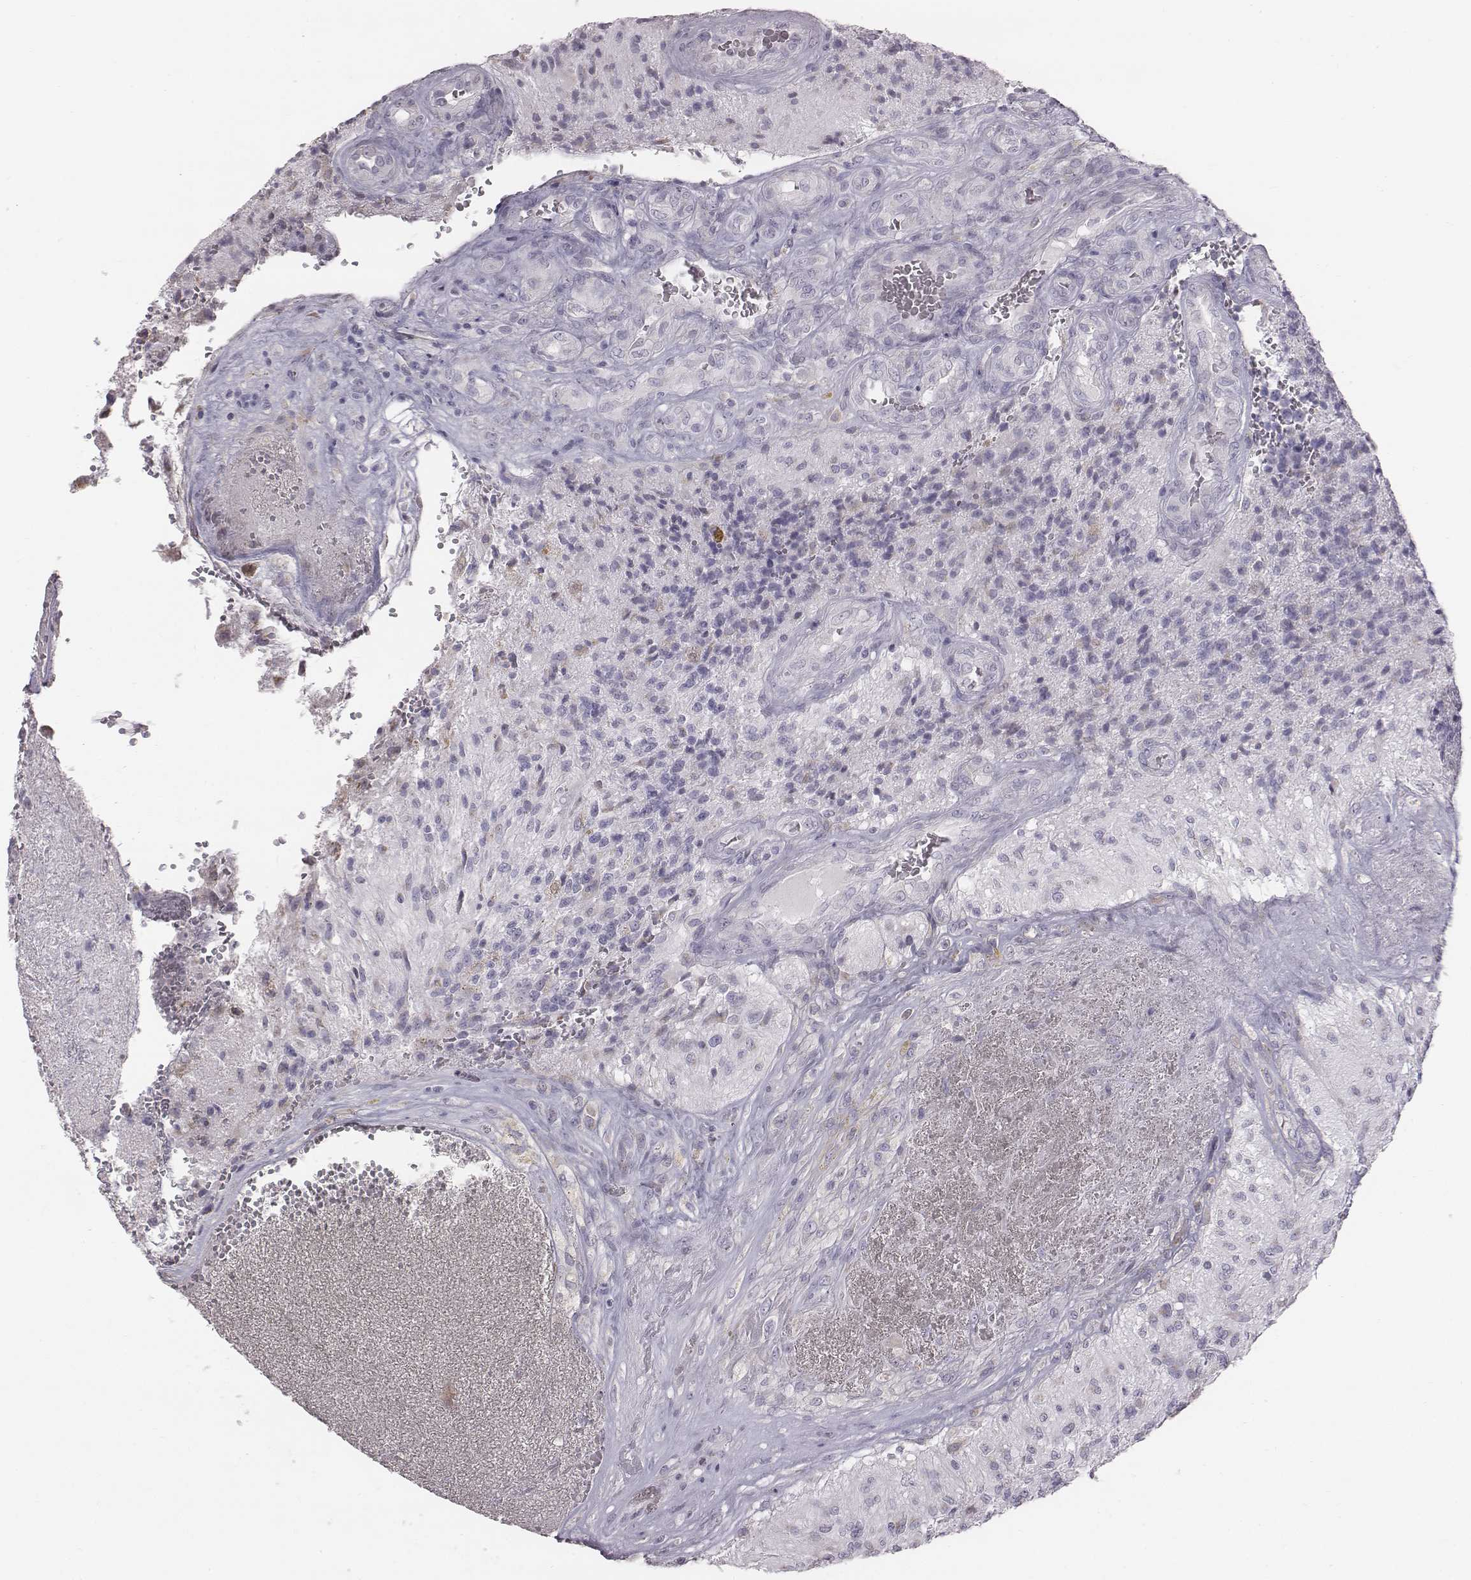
{"staining": {"intensity": "negative", "quantity": "none", "location": "none"}, "tissue": "glioma", "cell_type": "Tumor cells", "image_type": "cancer", "snomed": [{"axis": "morphology", "description": "Glioma, malignant, High grade"}, {"axis": "topography", "description": "Brain"}], "caption": "Tumor cells show no significant staining in glioma.", "gene": "C6orf58", "patient": {"sex": "male", "age": 56}}